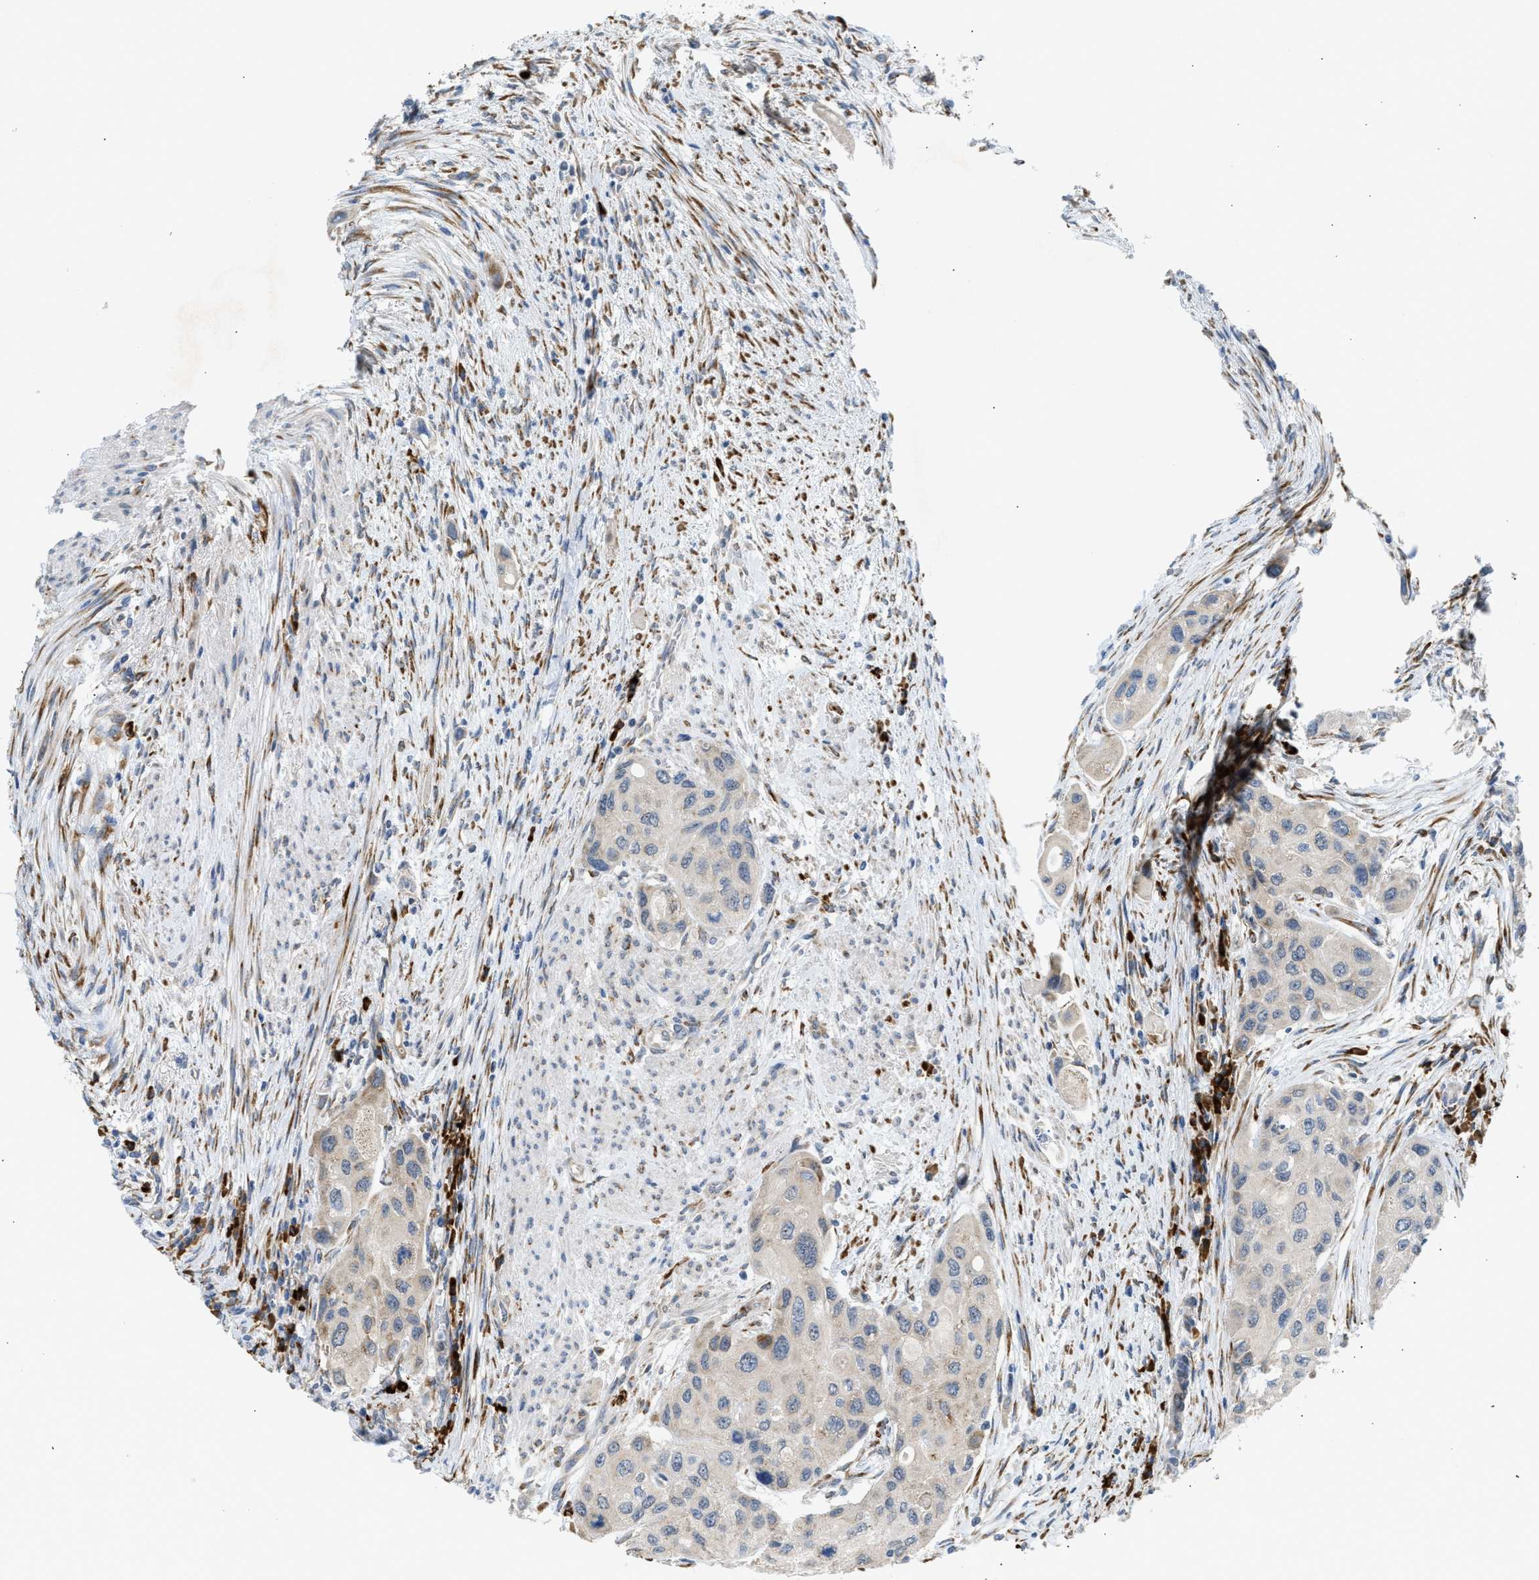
{"staining": {"intensity": "weak", "quantity": "<25%", "location": "cytoplasmic/membranous"}, "tissue": "urothelial cancer", "cell_type": "Tumor cells", "image_type": "cancer", "snomed": [{"axis": "morphology", "description": "Urothelial carcinoma, High grade"}, {"axis": "topography", "description": "Urinary bladder"}], "caption": "This is an immunohistochemistry (IHC) histopathology image of human urothelial cancer. There is no expression in tumor cells.", "gene": "KCNC2", "patient": {"sex": "female", "age": 56}}